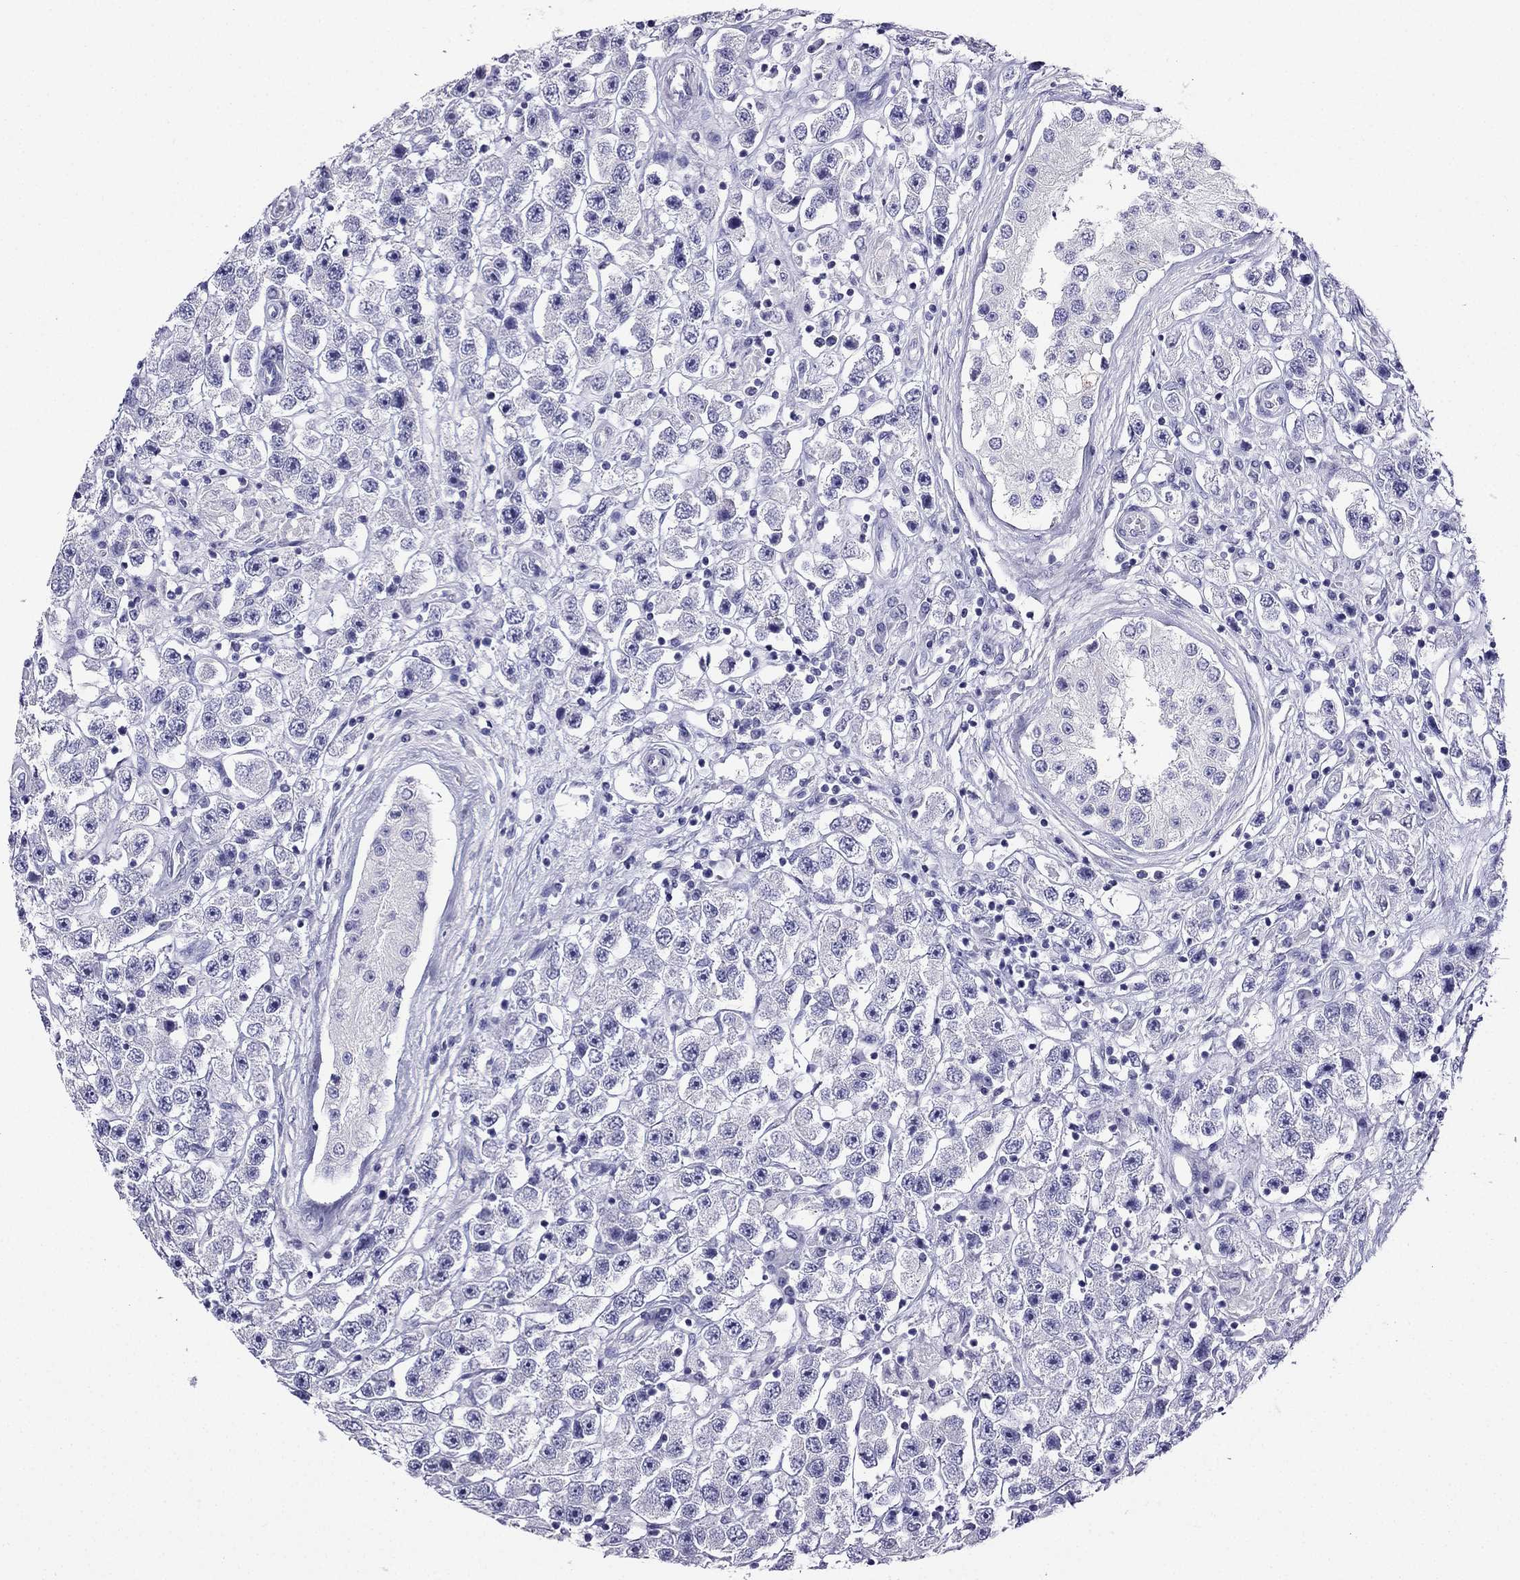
{"staining": {"intensity": "negative", "quantity": "none", "location": "none"}, "tissue": "testis cancer", "cell_type": "Tumor cells", "image_type": "cancer", "snomed": [{"axis": "morphology", "description": "Seminoma, NOS"}, {"axis": "topography", "description": "Testis"}], "caption": "Immunohistochemistry (IHC) image of testis cancer stained for a protein (brown), which displays no positivity in tumor cells.", "gene": "KCNJ10", "patient": {"sex": "male", "age": 45}}